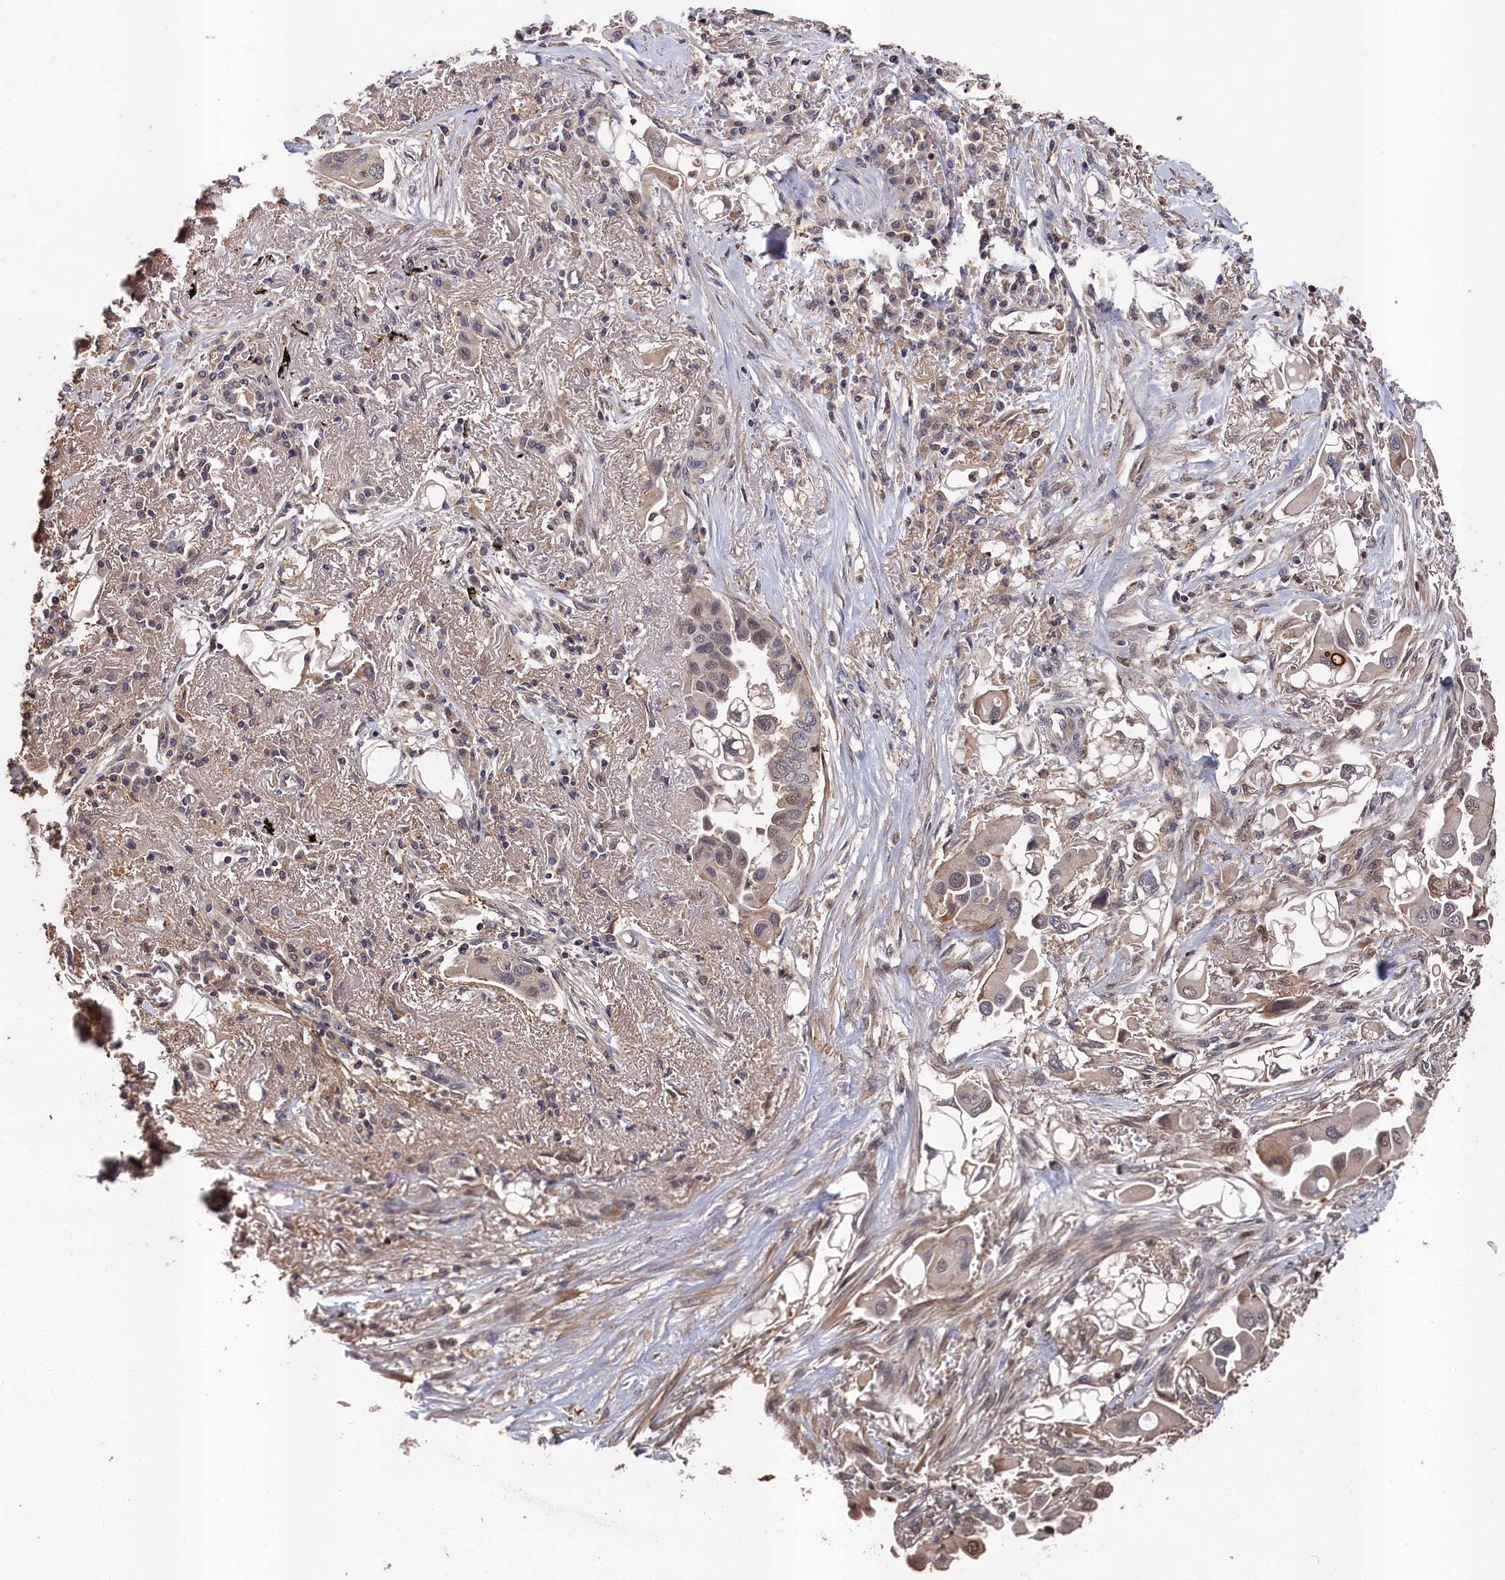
{"staining": {"intensity": "weak", "quantity": "25%-75%", "location": "cytoplasmic/membranous"}, "tissue": "lung cancer", "cell_type": "Tumor cells", "image_type": "cancer", "snomed": [{"axis": "morphology", "description": "Adenocarcinoma, NOS"}, {"axis": "topography", "description": "Lung"}], "caption": "The image exhibits immunohistochemical staining of adenocarcinoma (lung). There is weak cytoplasmic/membranous staining is appreciated in approximately 25%-75% of tumor cells. (DAB (3,3'-diaminobenzidine) IHC, brown staining for protein, blue staining for nuclei).", "gene": "RMI2", "patient": {"sex": "female", "age": 76}}